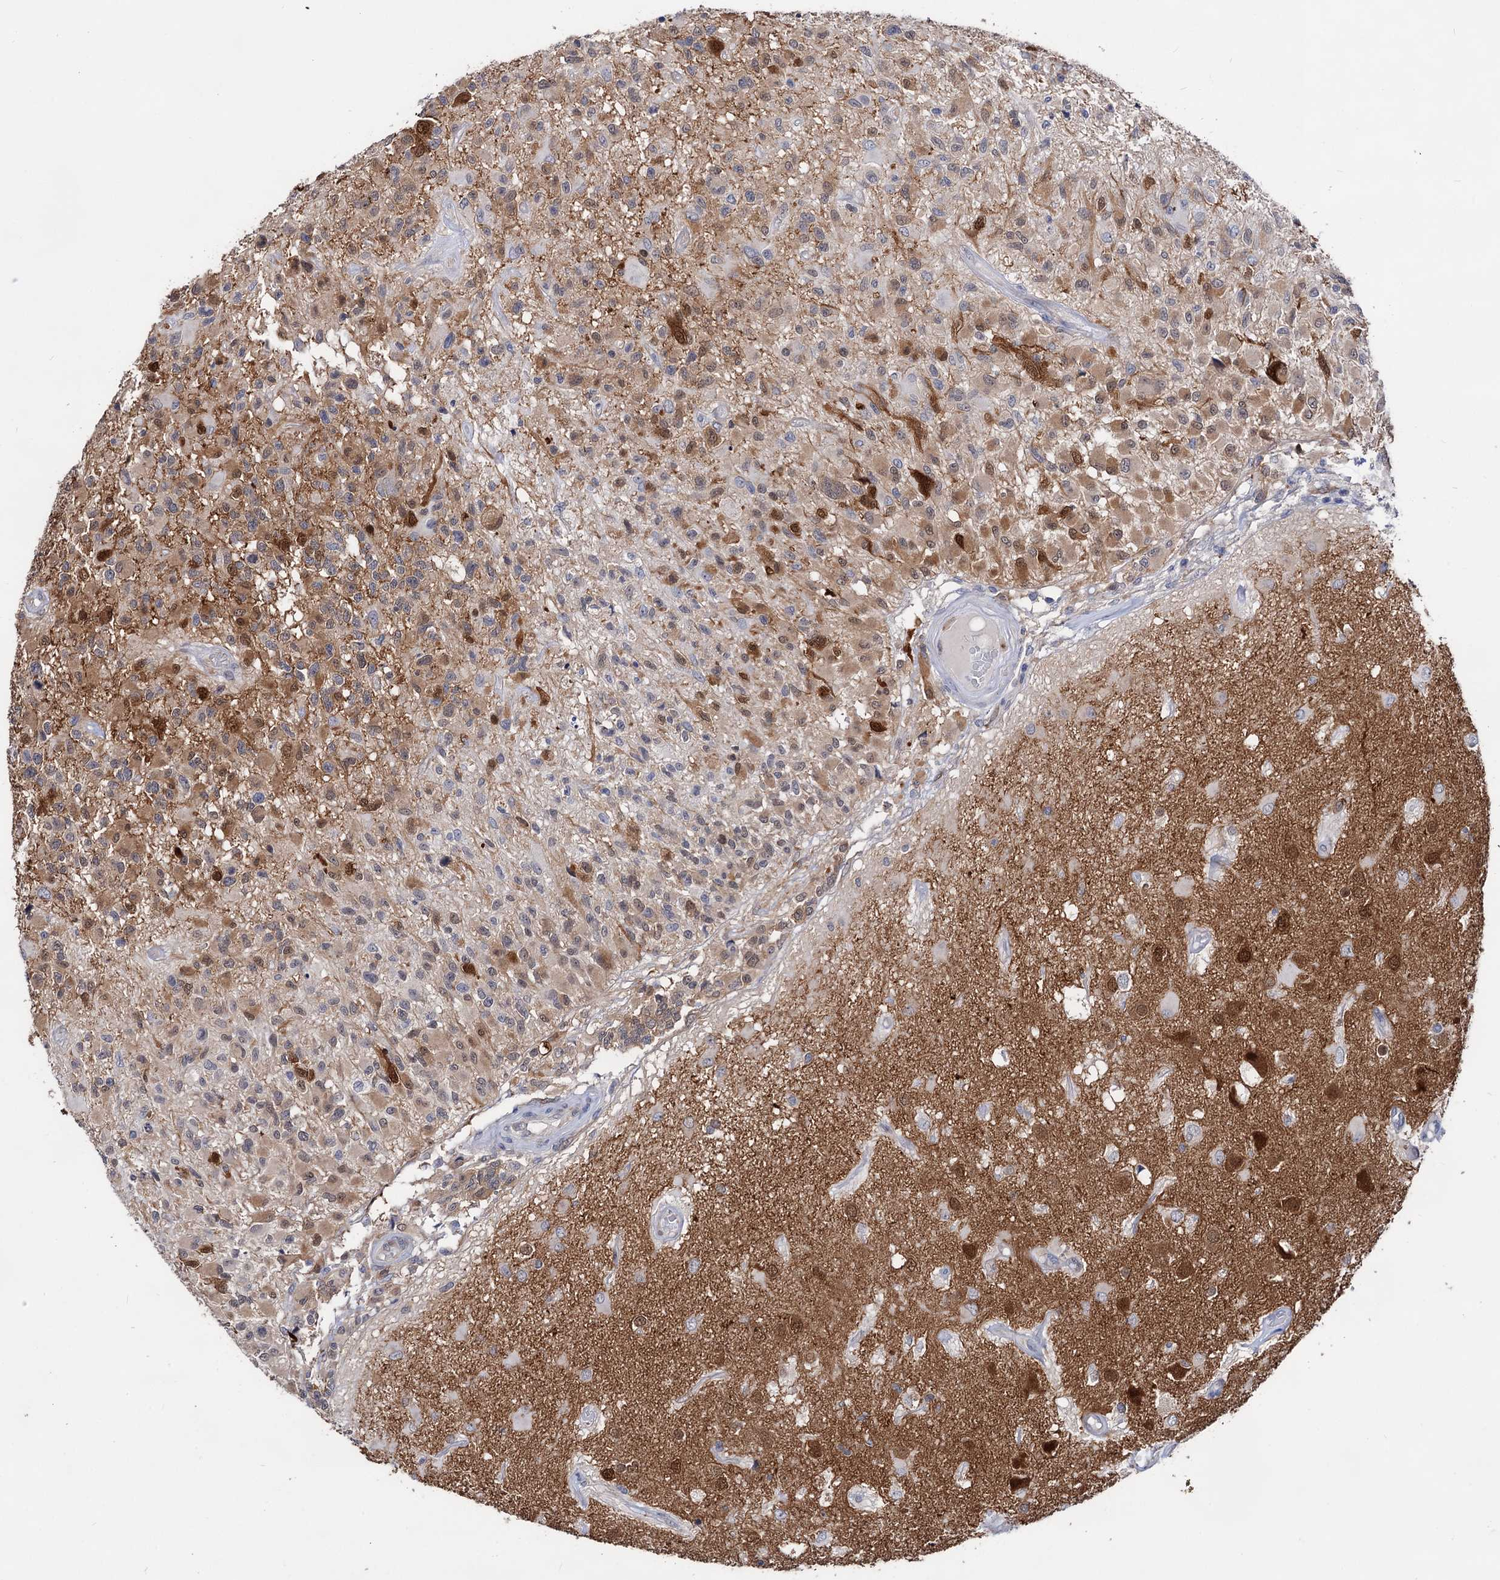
{"staining": {"intensity": "moderate", "quantity": "<25%", "location": "cytoplasmic/membranous,nuclear"}, "tissue": "glioma", "cell_type": "Tumor cells", "image_type": "cancer", "snomed": [{"axis": "morphology", "description": "Glioma, malignant, High grade"}, {"axis": "morphology", "description": "Glioblastoma, NOS"}, {"axis": "topography", "description": "Brain"}], "caption": "This image exhibits immunohistochemistry staining of glioblastoma, with low moderate cytoplasmic/membranous and nuclear positivity in about <25% of tumor cells.", "gene": "CAPRIN2", "patient": {"sex": "male", "age": 60}}